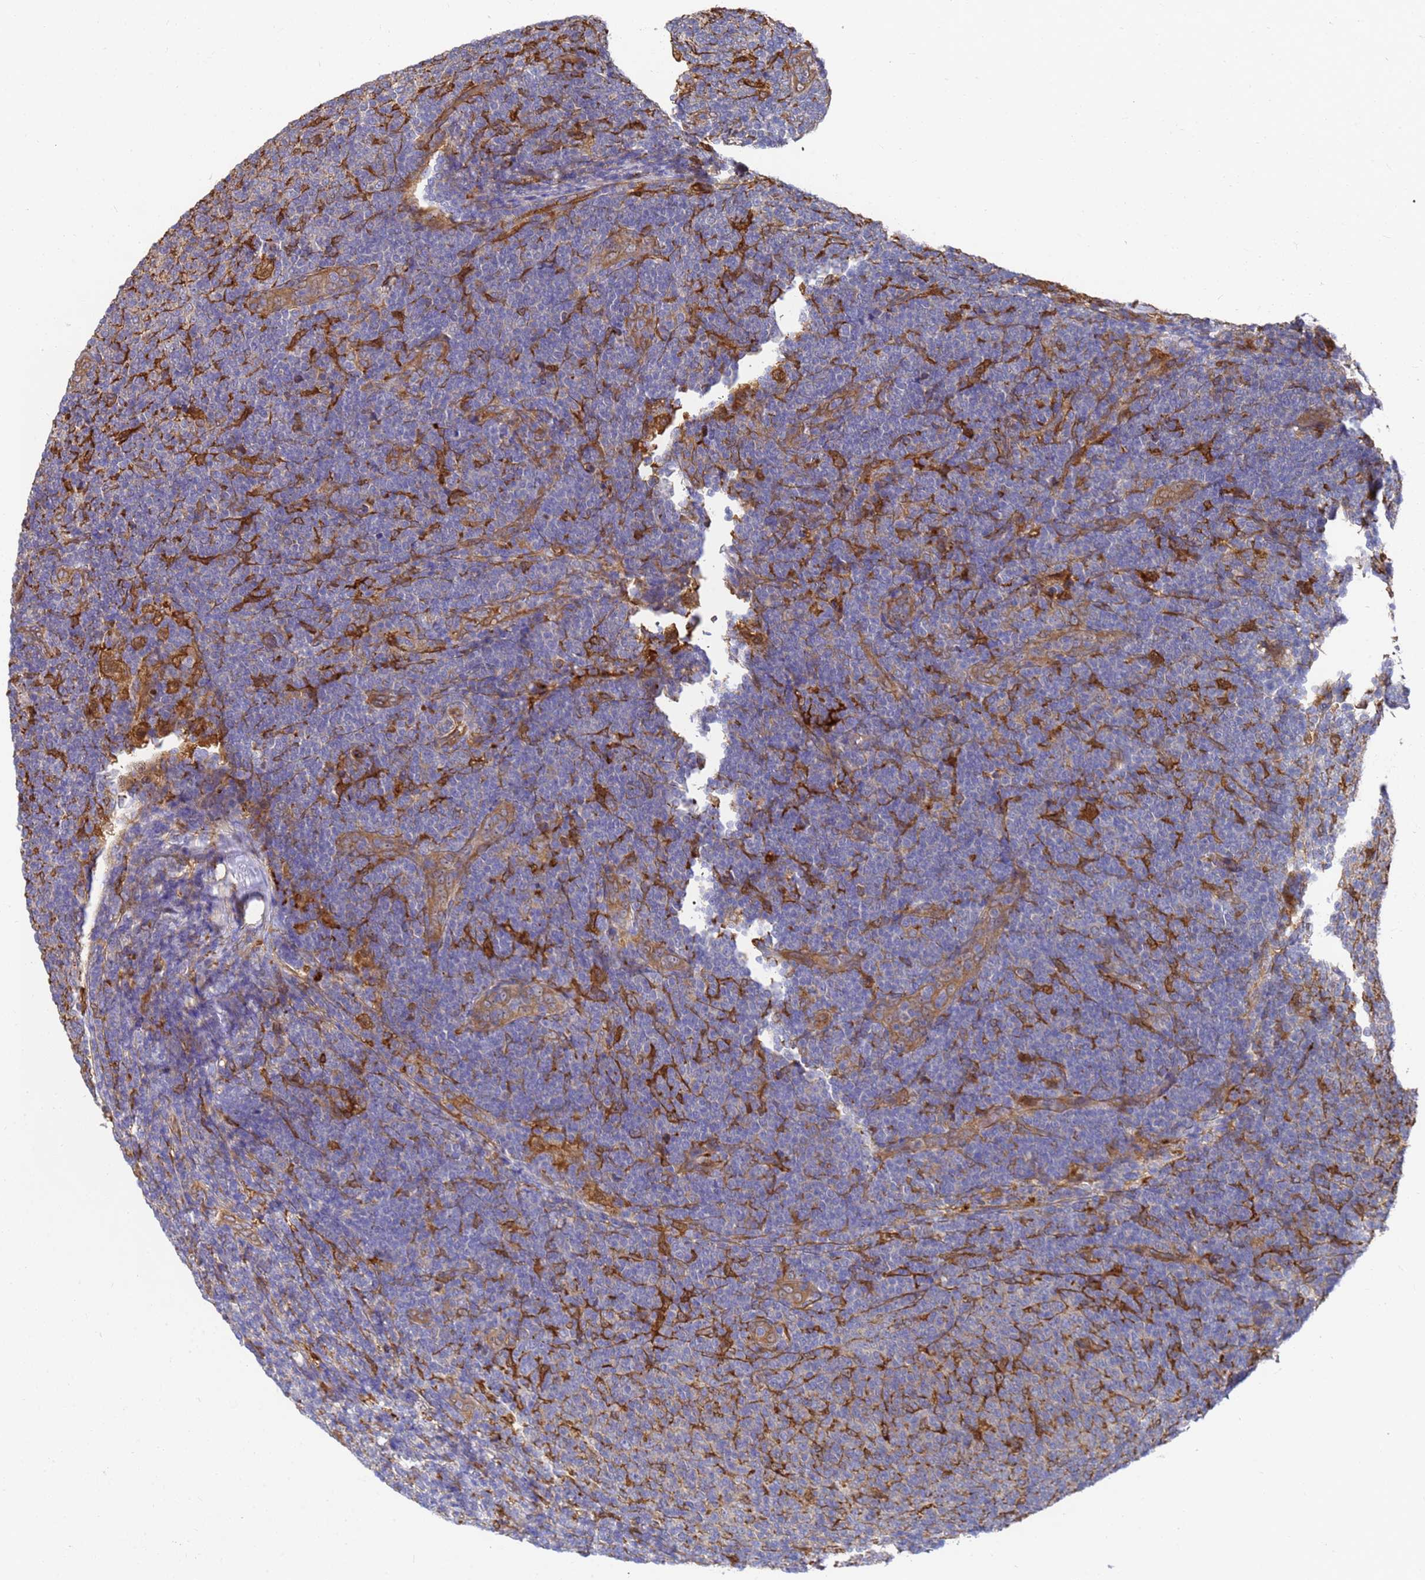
{"staining": {"intensity": "negative", "quantity": "none", "location": "none"}, "tissue": "lymphoma", "cell_type": "Tumor cells", "image_type": "cancer", "snomed": [{"axis": "morphology", "description": "Malignant lymphoma, non-Hodgkin's type, Low grade"}, {"axis": "topography", "description": "Lymph node"}], "caption": "This is an IHC histopathology image of lymphoma. There is no staining in tumor cells.", "gene": "SLC35E2B", "patient": {"sex": "male", "age": 66}}